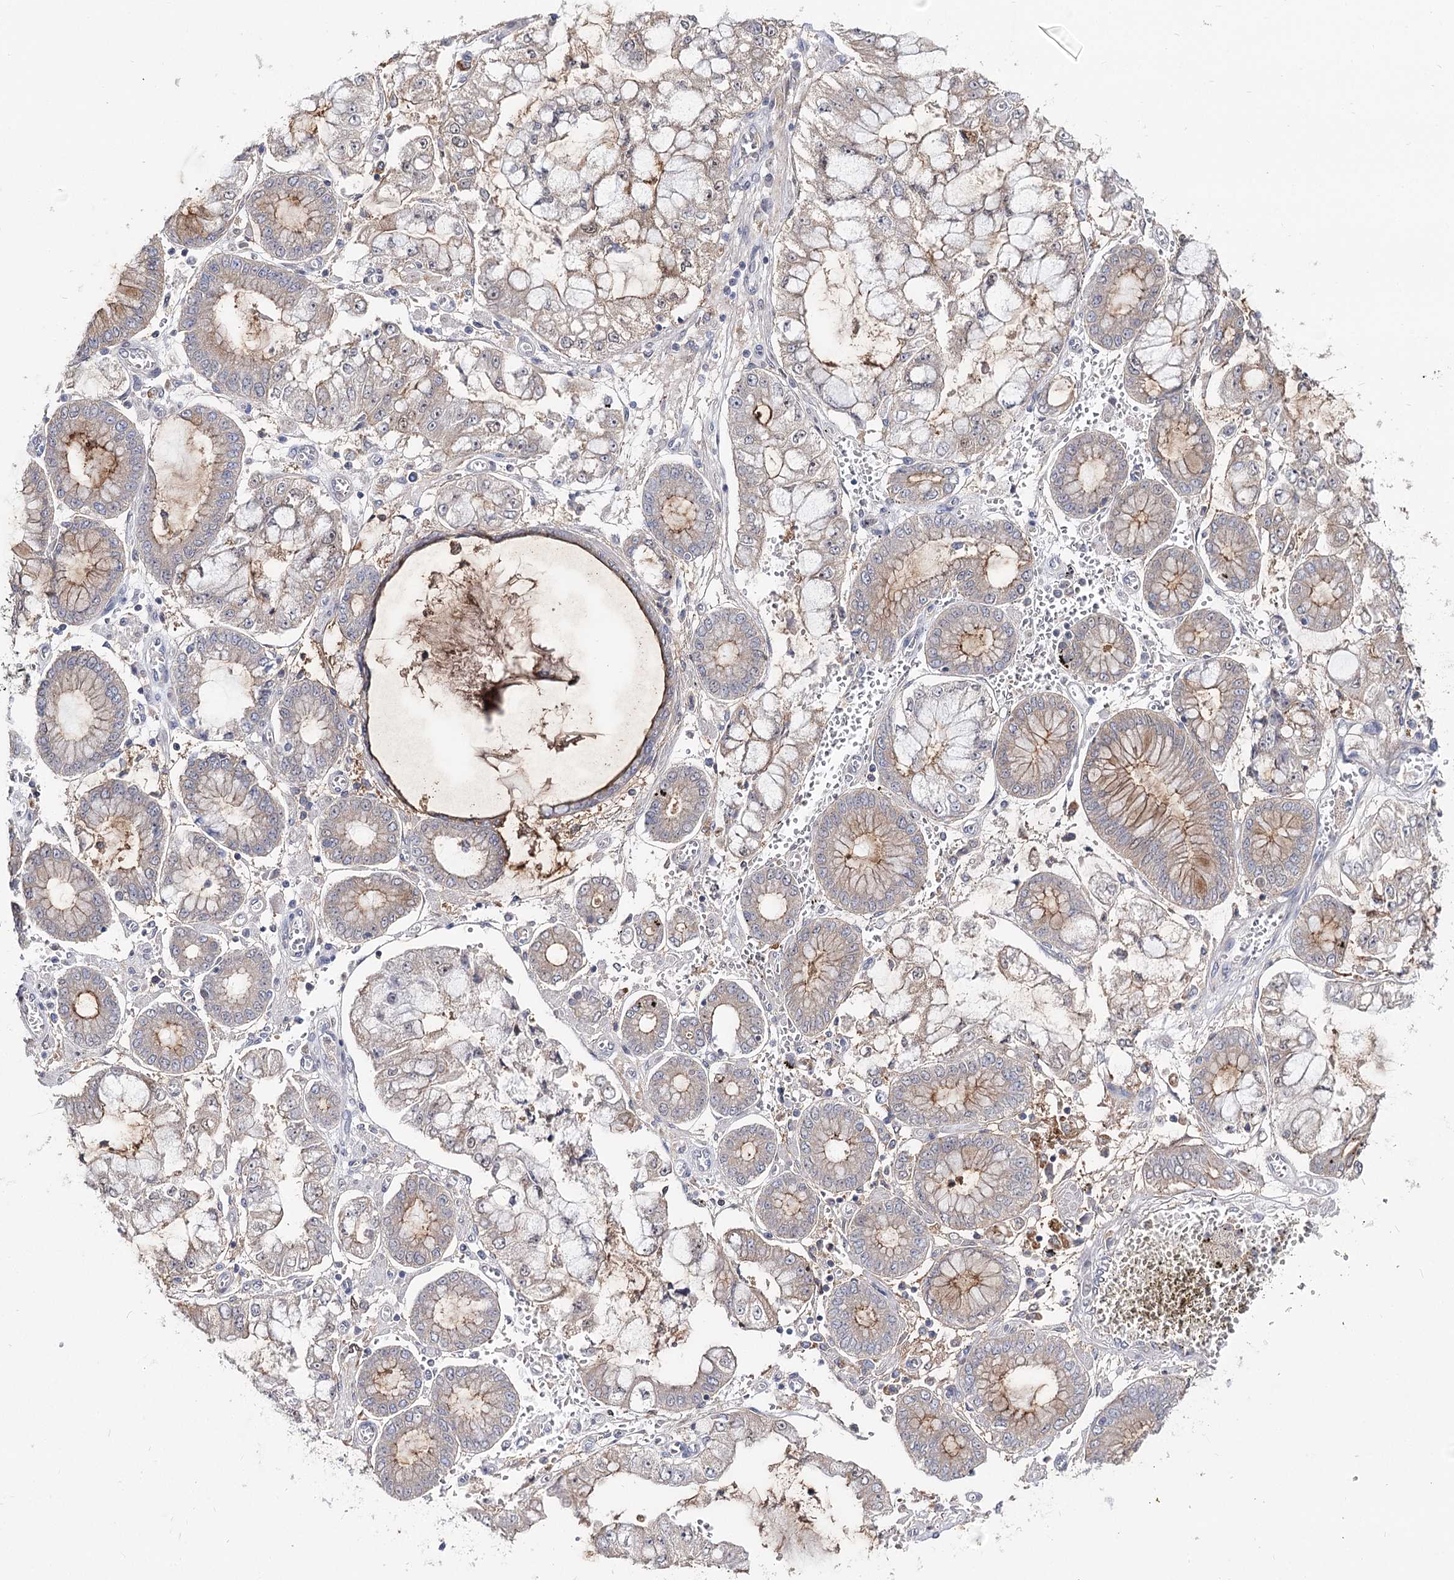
{"staining": {"intensity": "negative", "quantity": "none", "location": "none"}, "tissue": "stomach cancer", "cell_type": "Tumor cells", "image_type": "cancer", "snomed": [{"axis": "morphology", "description": "Adenocarcinoma, NOS"}, {"axis": "topography", "description": "Stomach"}], "caption": "A high-resolution image shows immunohistochemistry (IHC) staining of stomach cancer (adenocarcinoma), which exhibits no significant staining in tumor cells.", "gene": "UGP2", "patient": {"sex": "male", "age": 76}}